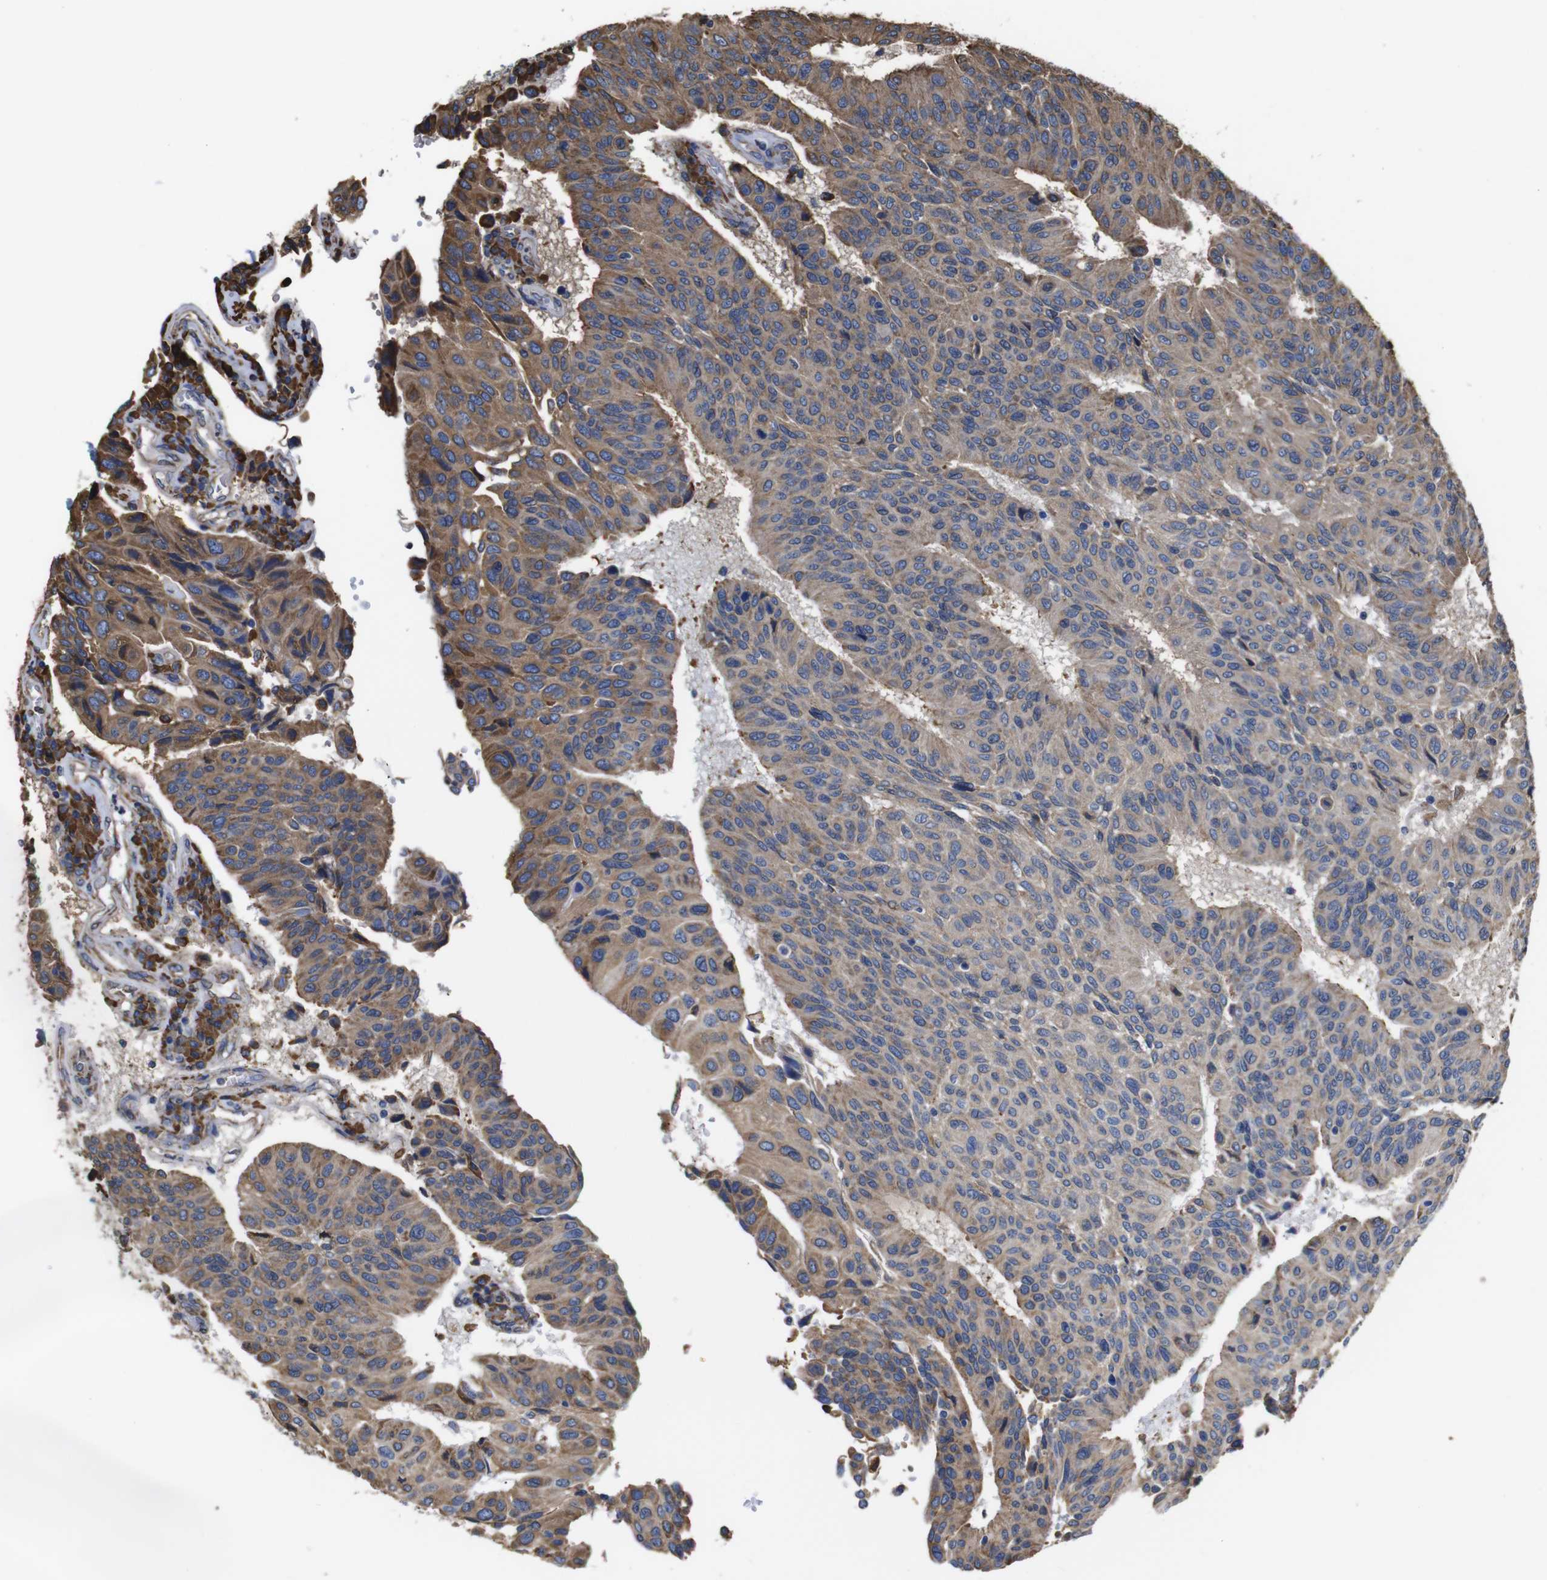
{"staining": {"intensity": "moderate", "quantity": ">75%", "location": "cytoplasmic/membranous"}, "tissue": "urothelial cancer", "cell_type": "Tumor cells", "image_type": "cancer", "snomed": [{"axis": "morphology", "description": "Urothelial carcinoma, High grade"}, {"axis": "topography", "description": "Urinary bladder"}], "caption": "Human urothelial cancer stained with a protein marker shows moderate staining in tumor cells.", "gene": "PPIB", "patient": {"sex": "male", "age": 66}}